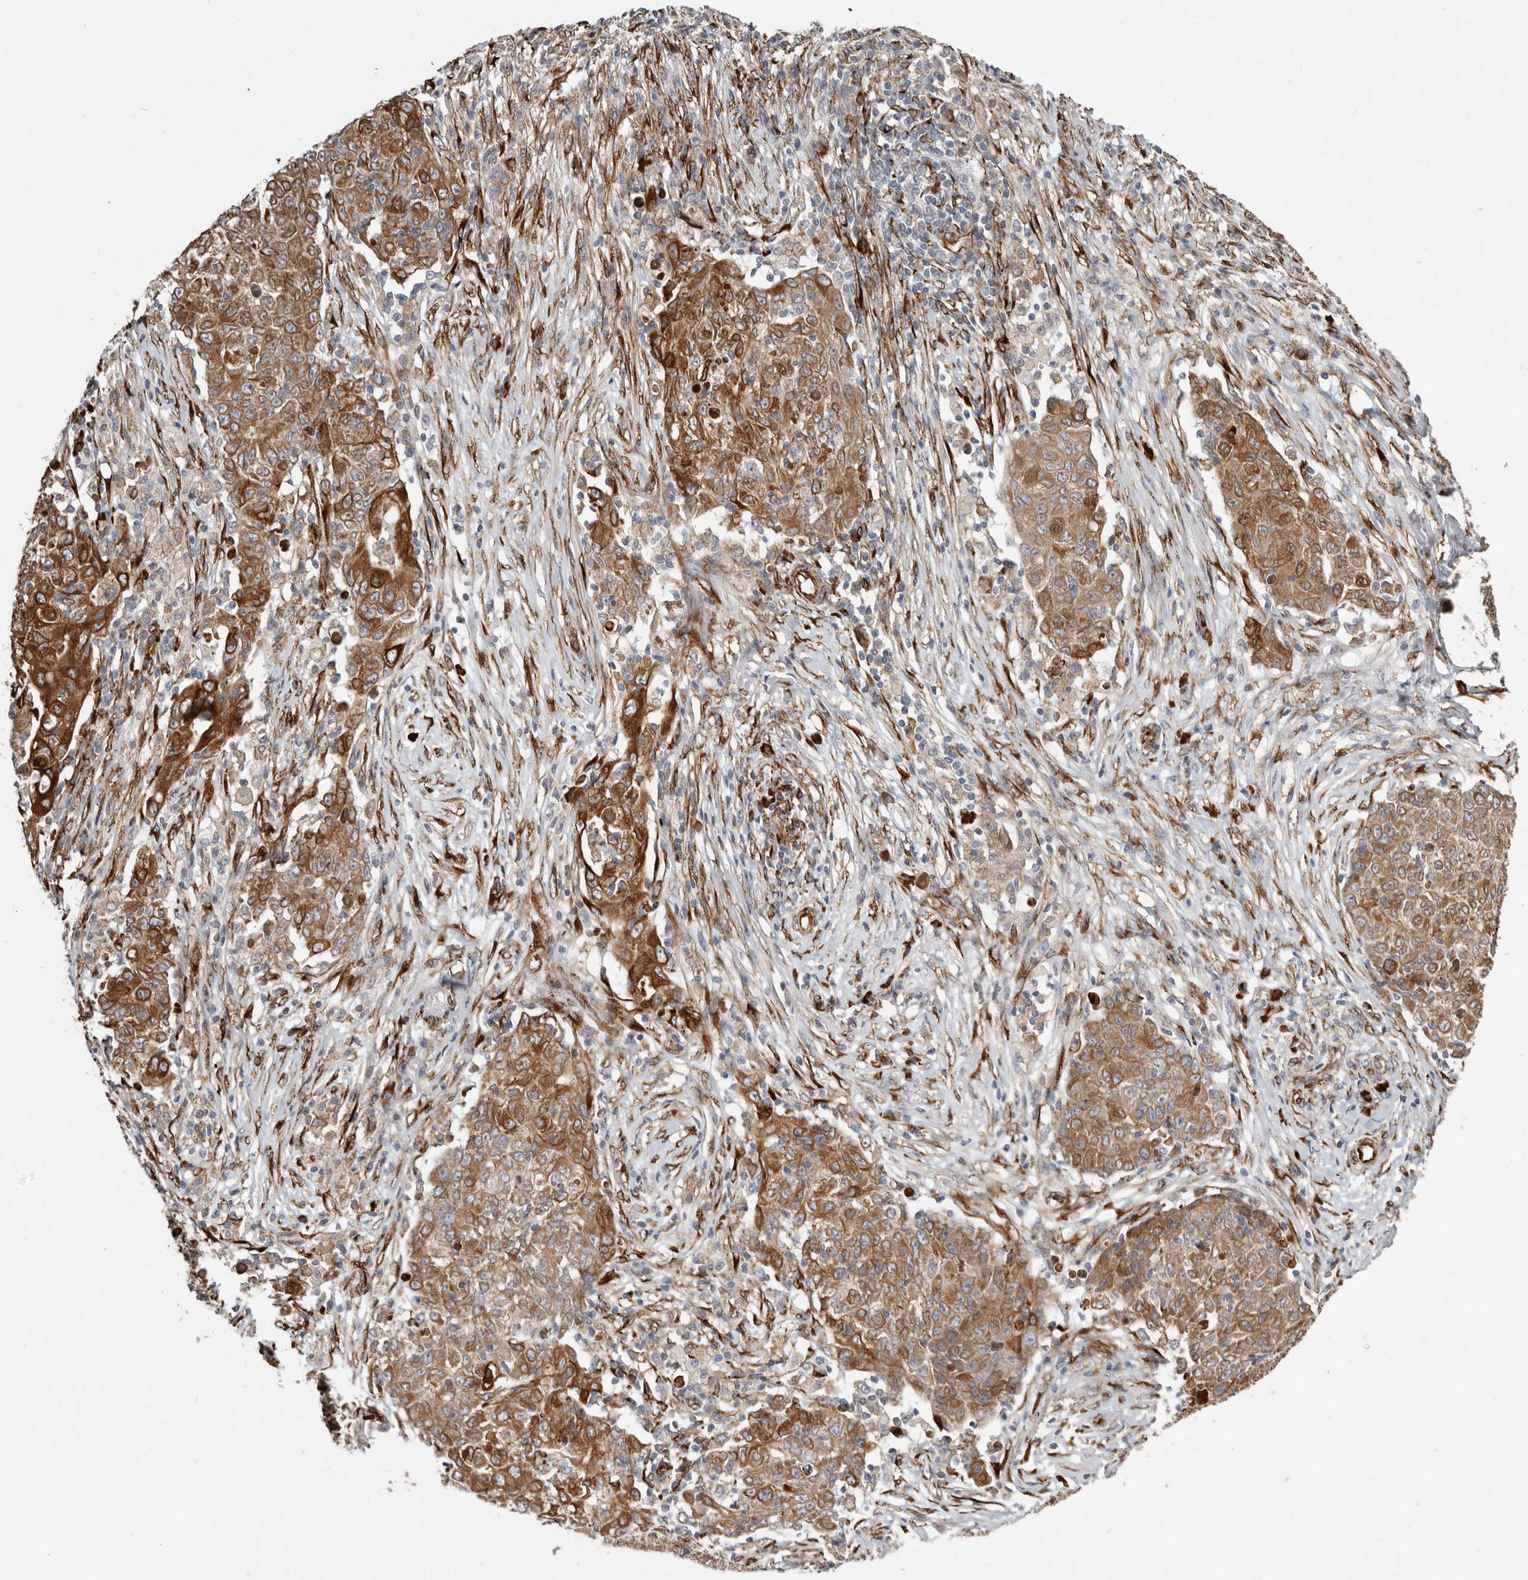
{"staining": {"intensity": "moderate", "quantity": ">75%", "location": "cytoplasmic/membranous"}, "tissue": "ovarian cancer", "cell_type": "Tumor cells", "image_type": "cancer", "snomed": [{"axis": "morphology", "description": "Carcinoma, endometroid"}, {"axis": "topography", "description": "Ovary"}], "caption": "Protein analysis of ovarian cancer (endometroid carcinoma) tissue reveals moderate cytoplasmic/membranous positivity in about >75% of tumor cells. (DAB (3,3'-diaminobenzidine) IHC with brightfield microscopy, high magnification).", "gene": "WDTC1", "patient": {"sex": "female", "age": 42}}